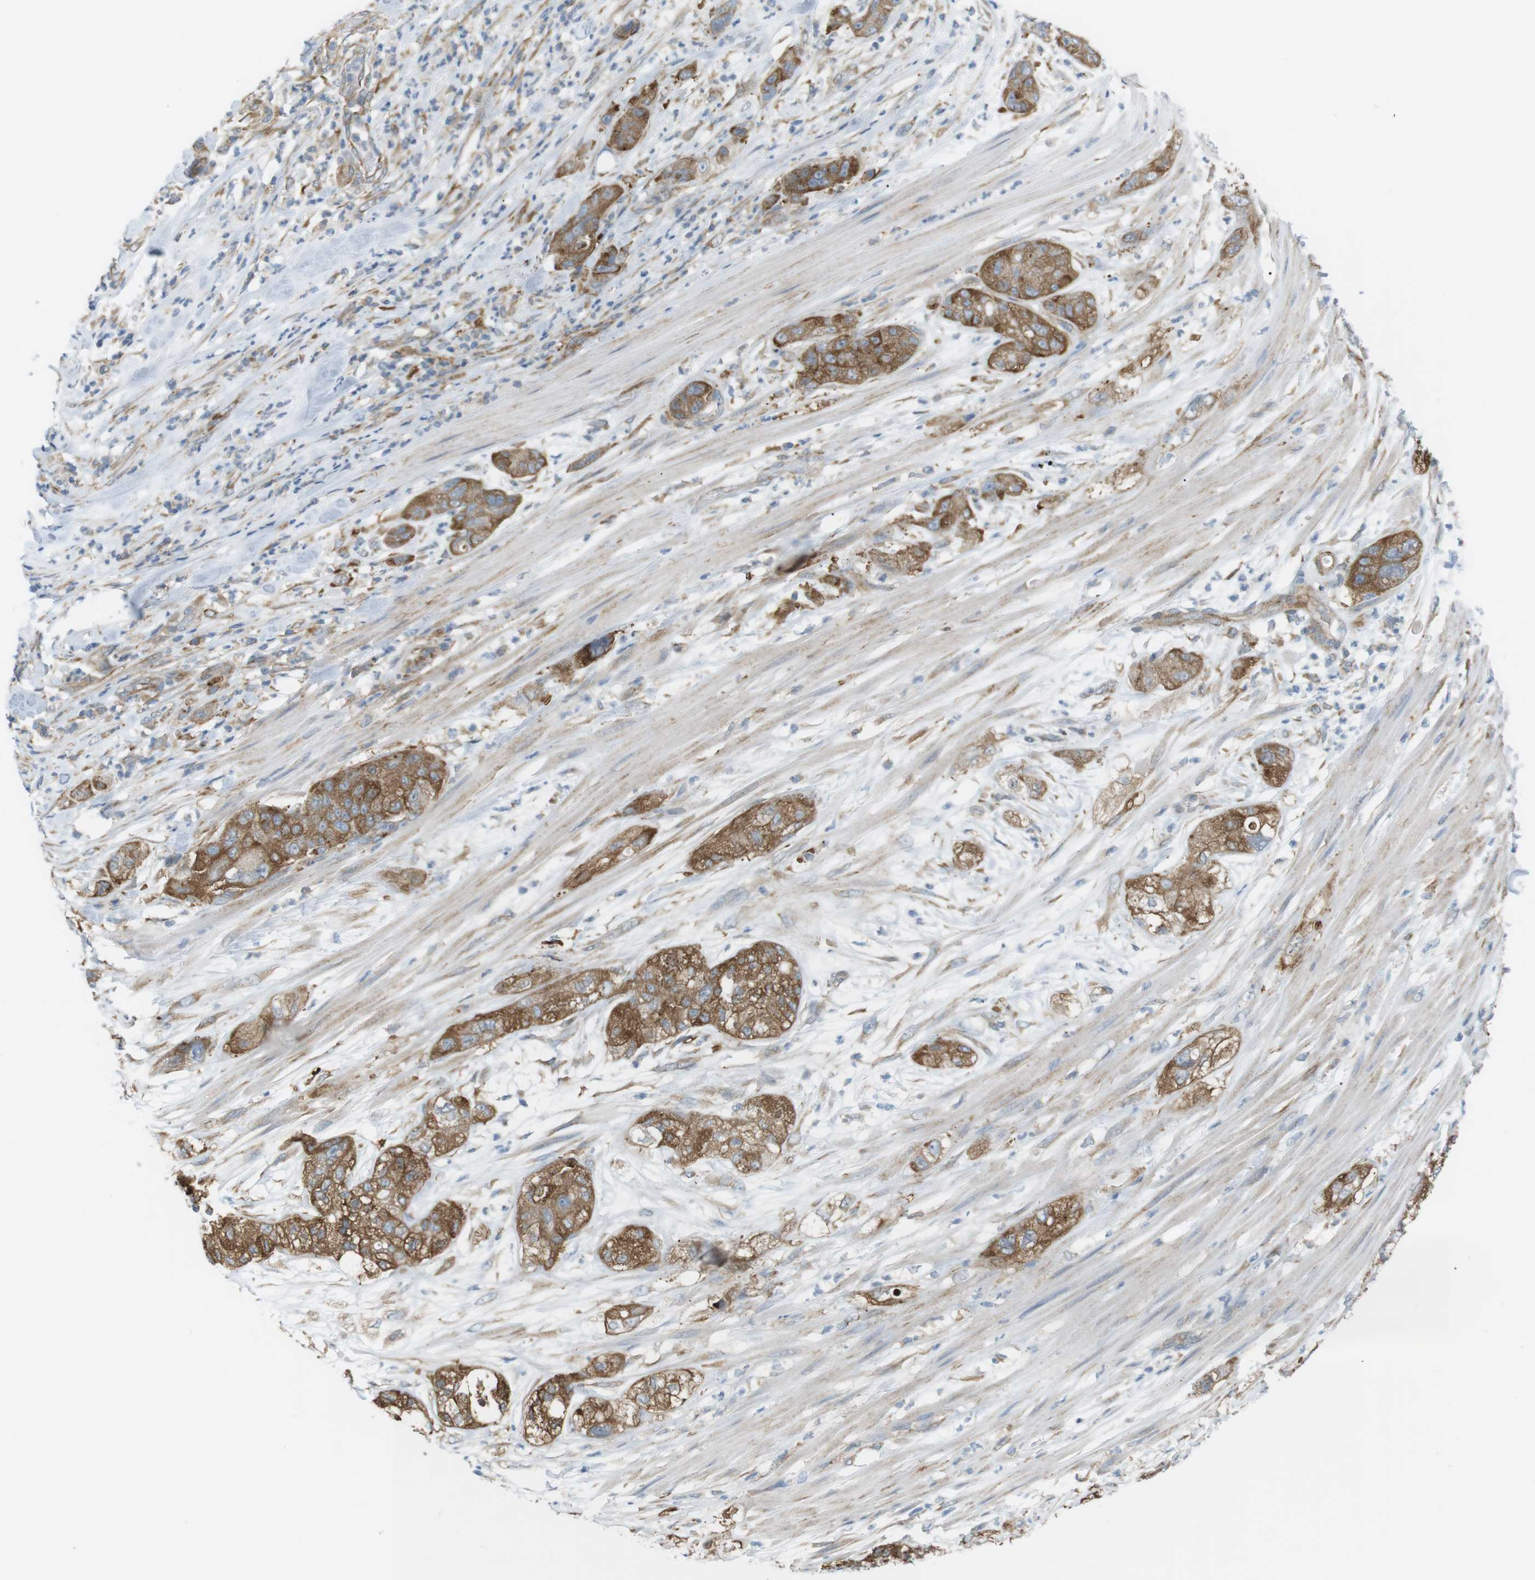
{"staining": {"intensity": "moderate", "quantity": ">75%", "location": "cytoplasmic/membranous"}, "tissue": "pancreatic cancer", "cell_type": "Tumor cells", "image_type": "cancer", "snomed": [{"axis": "morphology", "description": "Adenocarcinoma, NOS"}, {"axis": "topography", "description": "Pancreas"}], "caption": "Tumor cells demonstrate medium levels of moderate cytoplasmic/membranous staining in approximately >75% of cells in human adenocarcinoma (pancreatic).", "gene": "PEPD", "patient": {"sex": "female", "age": 78}}